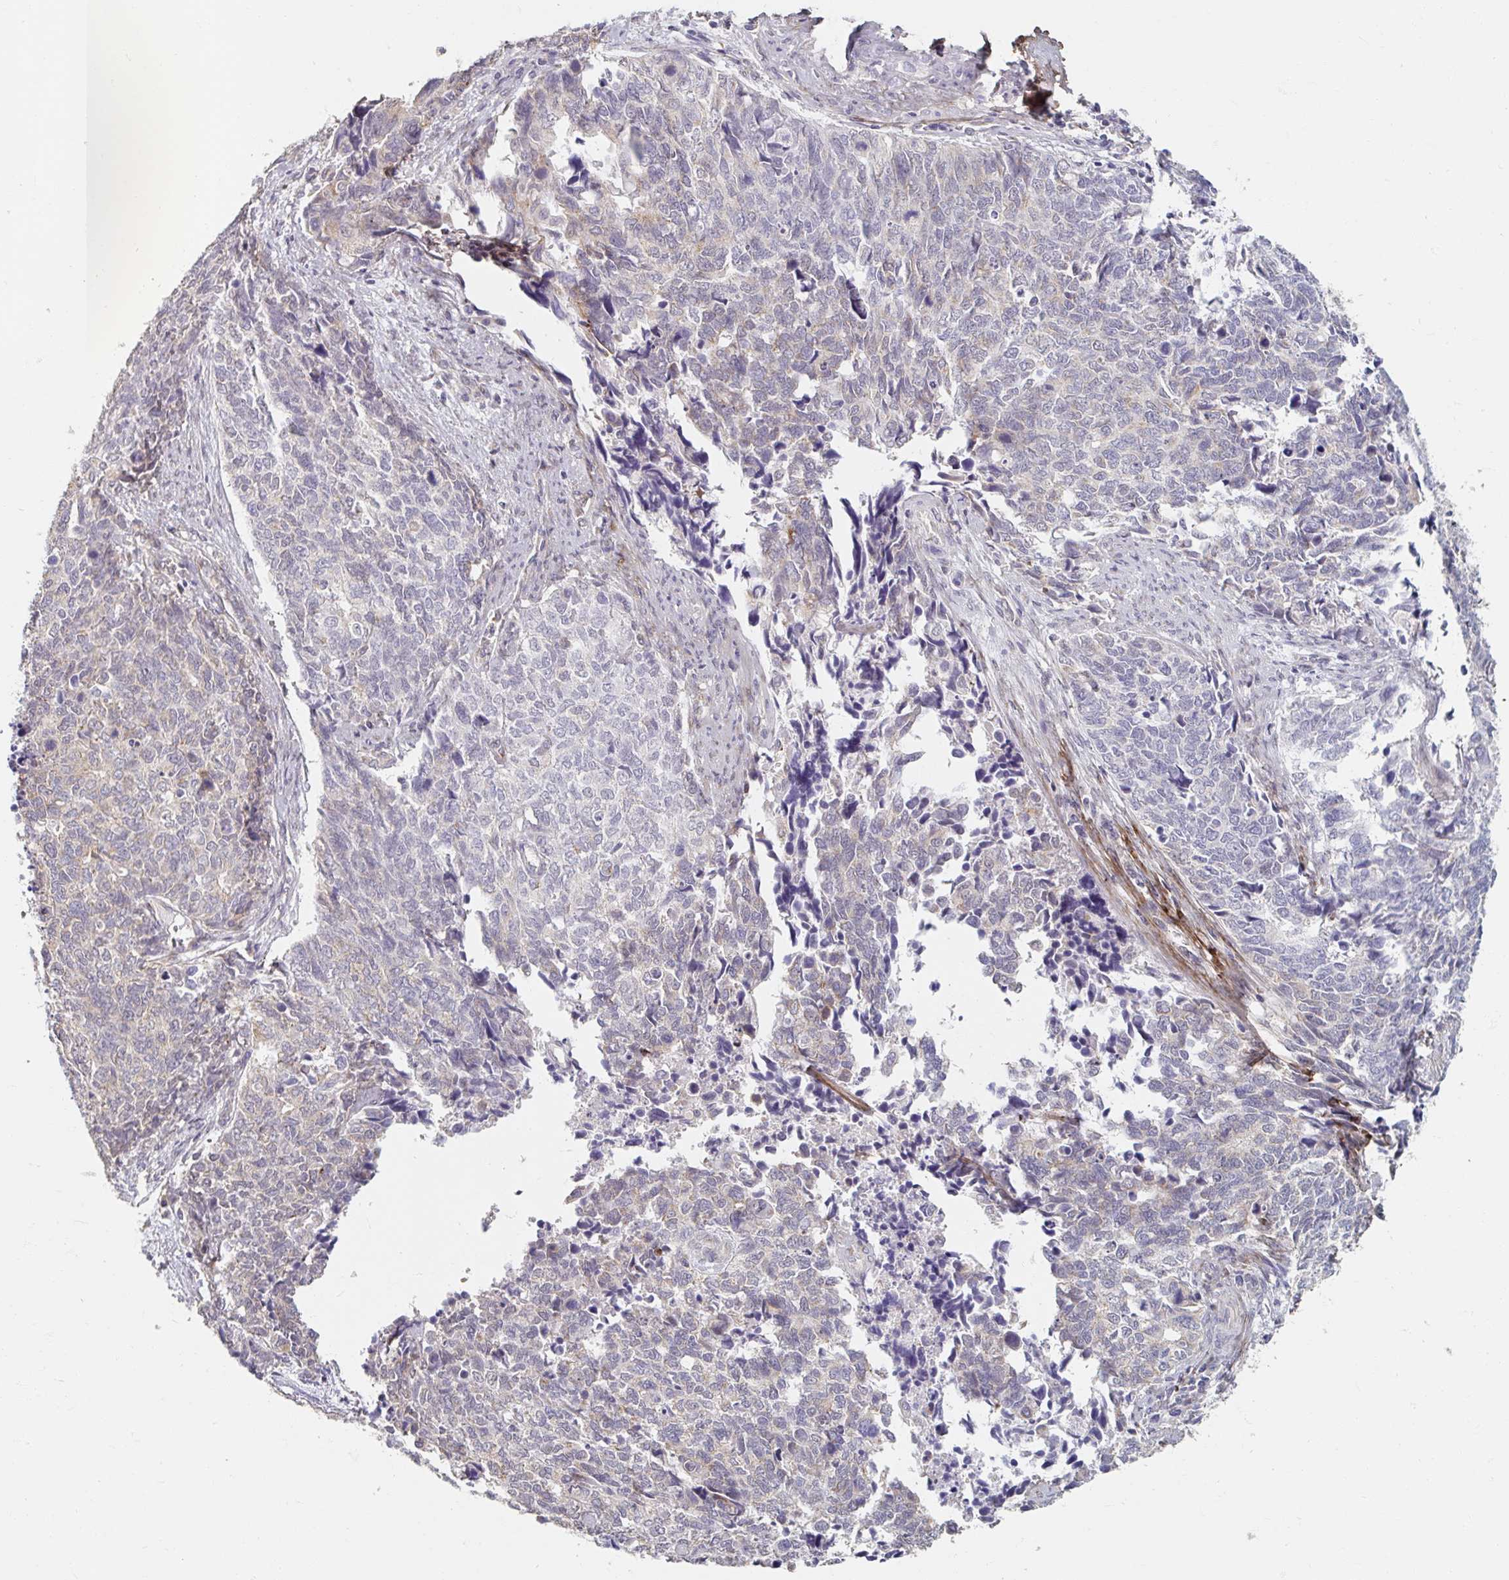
{"staining": {"intensity": "negative", "quantity": "none", "location": "none"}, "tissue": "cervical cancer", "cell_type": "Tumor cells", "image_type": "cancer", "snomed": [{"axis": "morphology", "description": "Adenocarcinoma, NOS"}, {"axis": "topography", "description": "Cervix"}], "caption": "A high-resolution histopathology image shows IHC staining of cervical cancer (adenocarcinoma), which exhibits no significant positivity in tumor cells. (IHC, brightfield microscopy, high magnification).", "gene": "MAVS", "patient": {"sex": "female", "age": 63}}